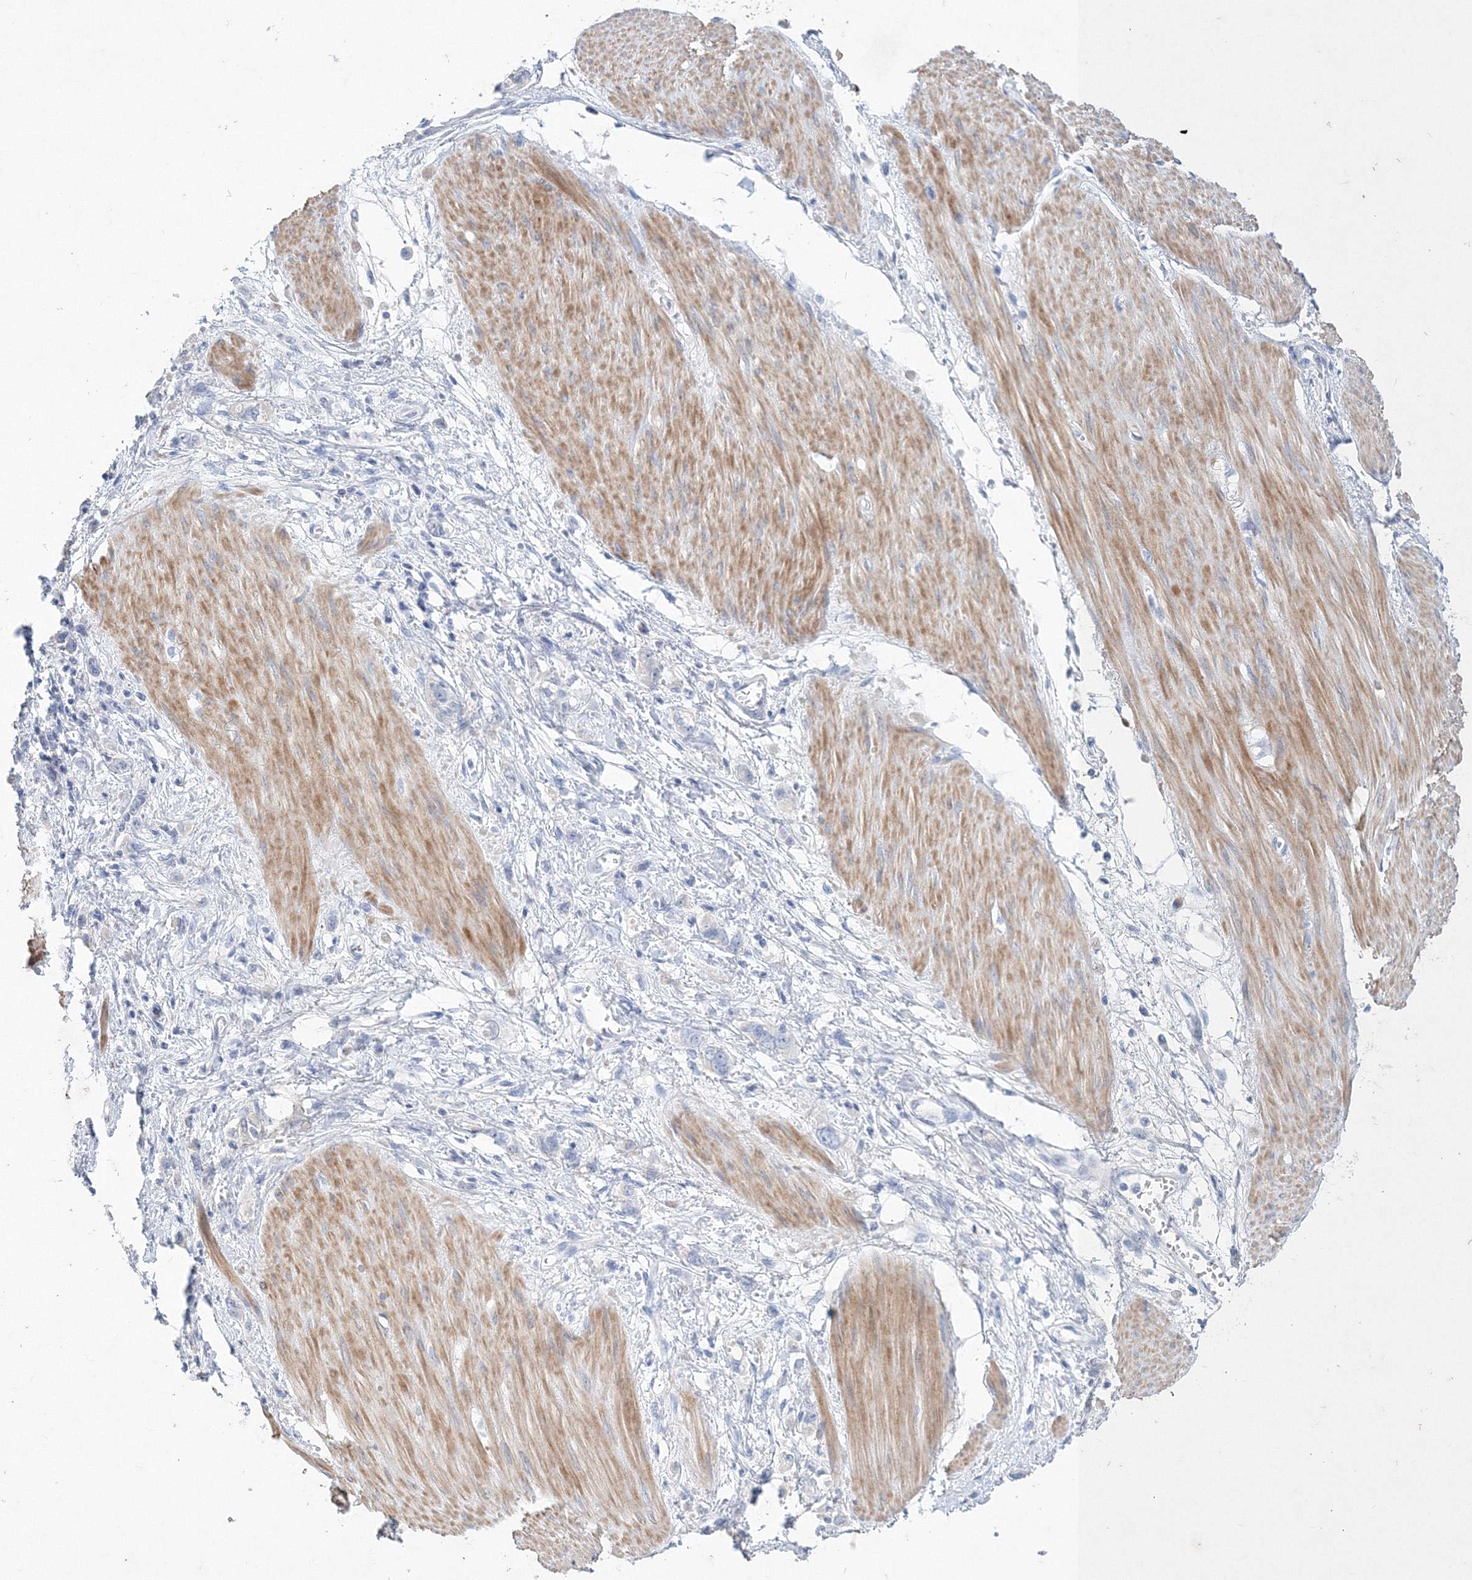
{"staining": {"intensity": "negative", "quantity": "none", "location": "none"}, "tissue": "stomach cancer", "cell_type": "Tumor cells", "image_type": "cancer", "snomed": [{"axis": "morphology", "description": "Adenocarcinoma, NOS"}, {"axis": "topography", "description": "Stomach"}], "caption": "IHC of adenocarcinoma (stomach) reveals no staining in tumor cells.", "gene": "OSBPL6", "patient": {"sex": "female", "age": 76}}